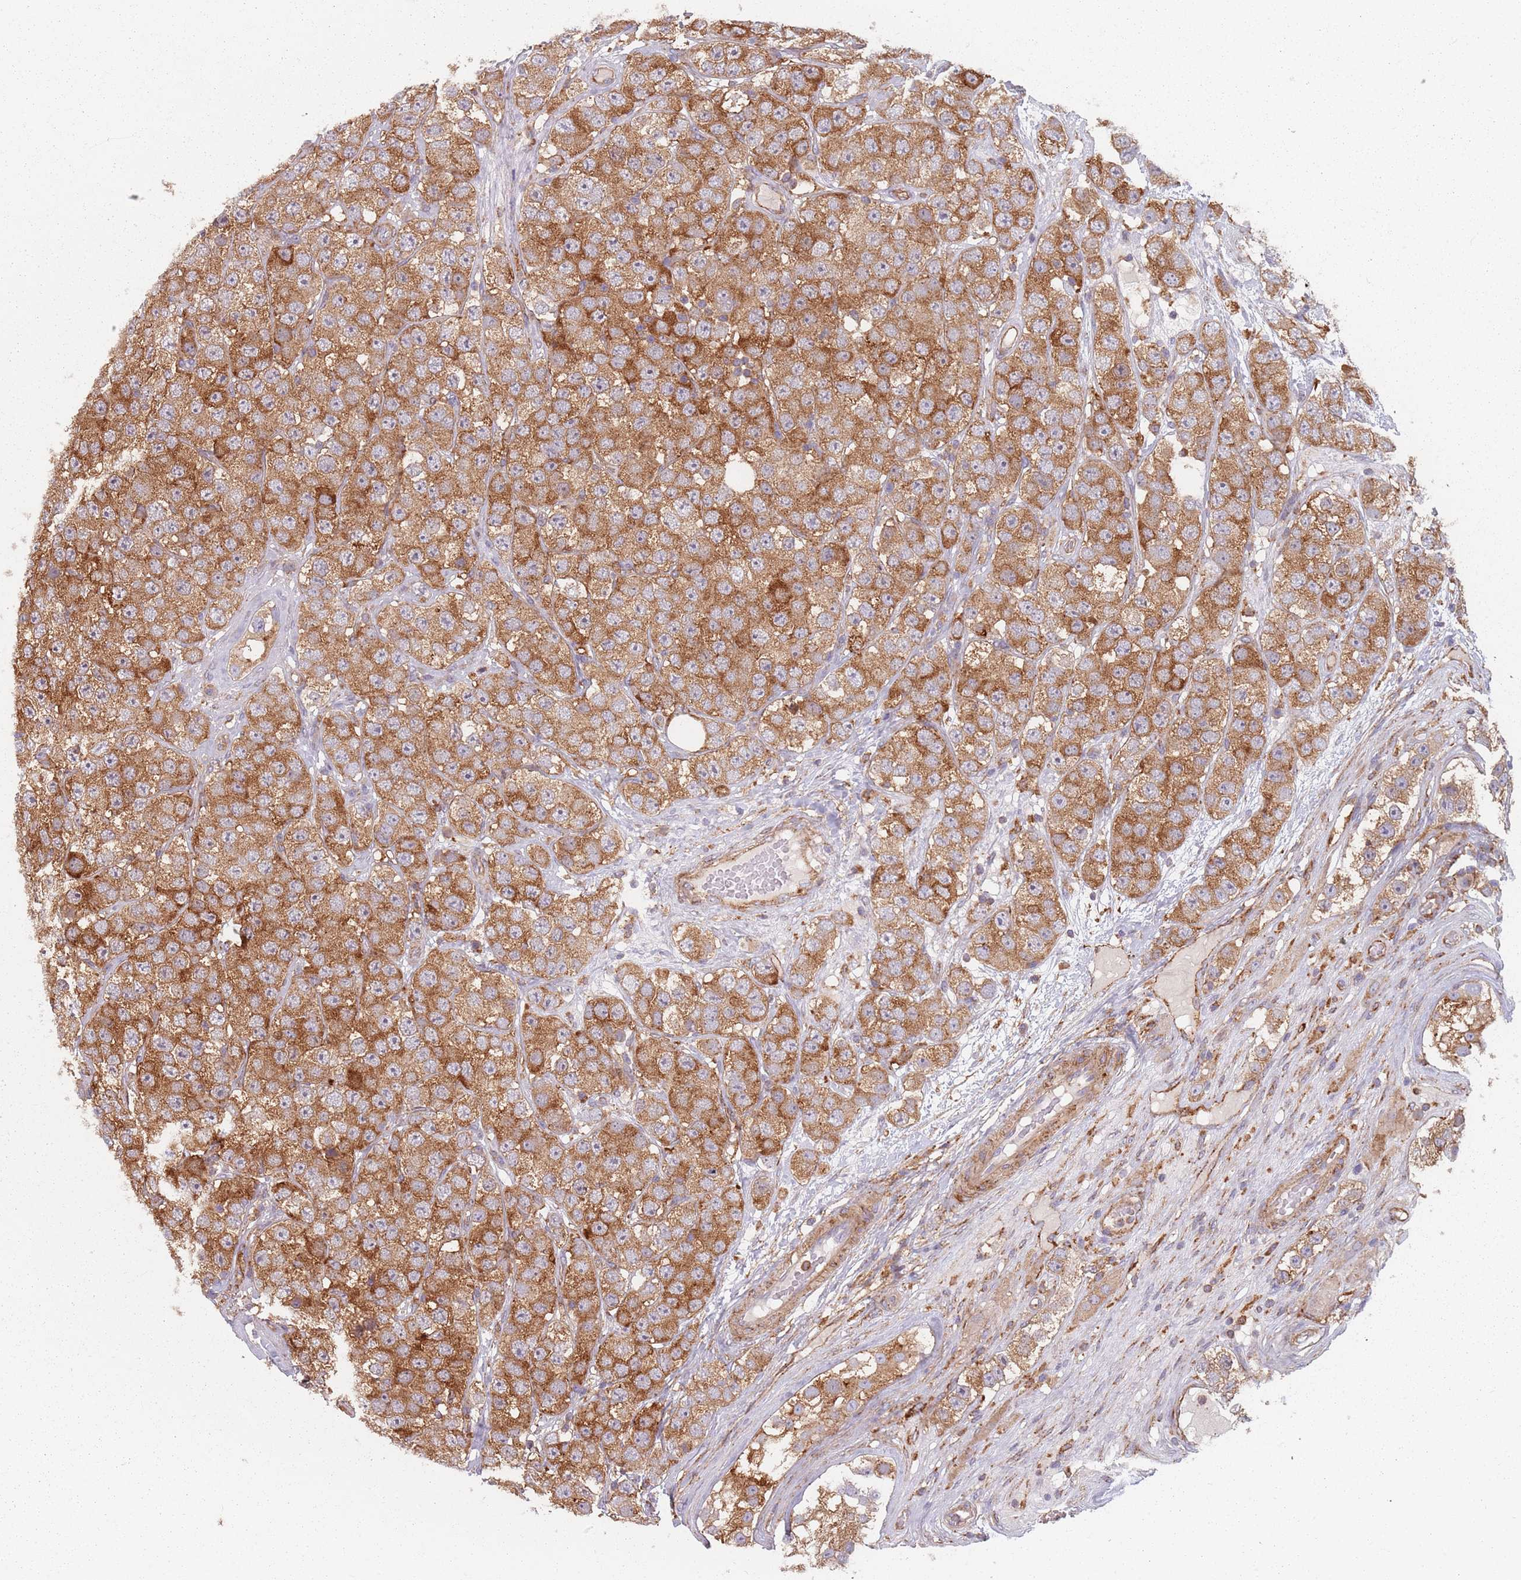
{"staining": {"intensity": "strong", "quantity": ">75%", "location": "cytoplasmic/membranous"}, "tissue": "testis cancer", "cell_type": "Tumor cells", "image_type": "cancer", "snomed": [{"axis": "morphology", "description": "Seminoma, NOS"}, {"axis": "topography", "description": "Testis"}], "caption": "Brown immunohistochemical staining in human testis seminoma displays strong cytoplasmic/membranous staining in about >75% of tumor cells. Ihc stains the protein in brown and the nuclei are stained blue.", "gene": "TPD52L2", "patient": {"sex": "male", "age": 28}}